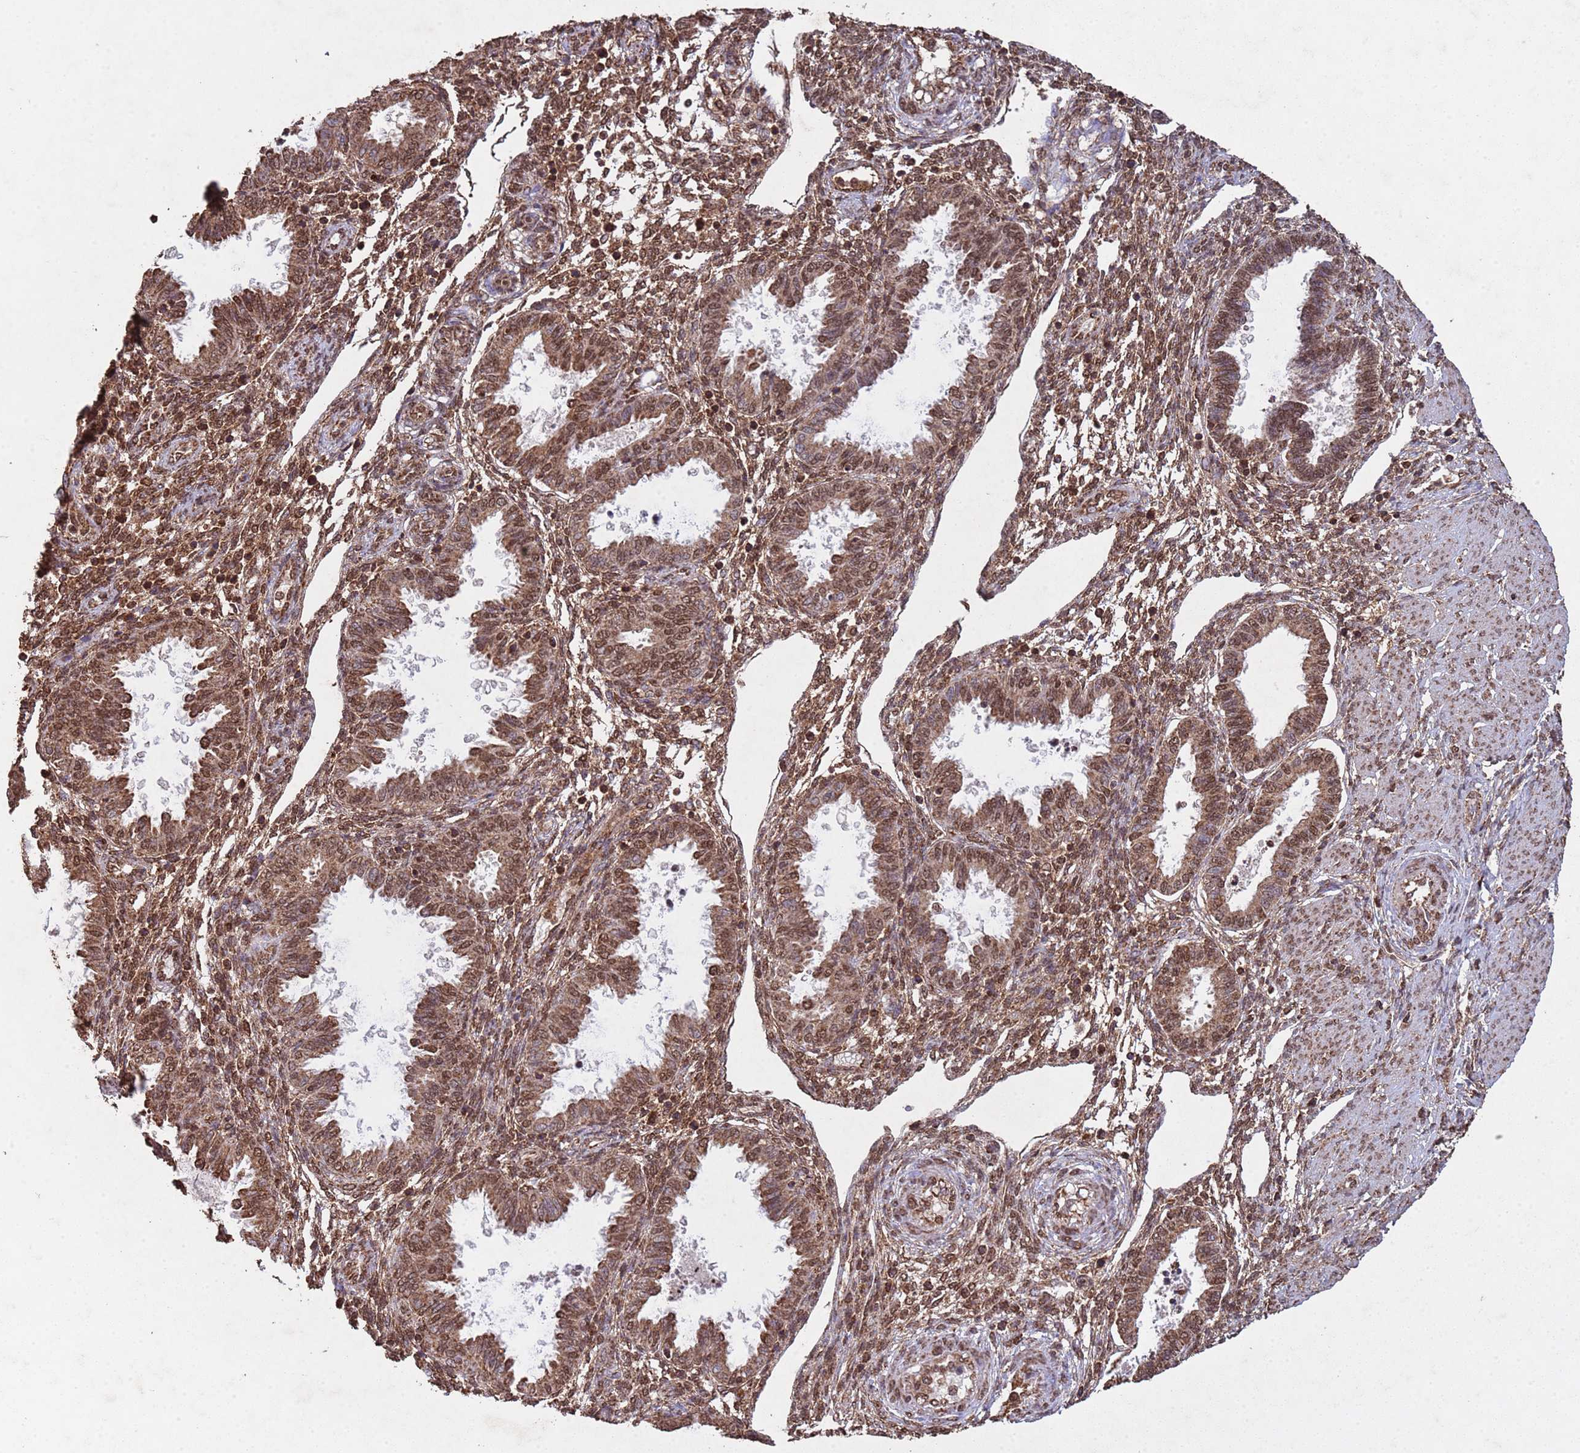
{"staining": {"intensity": "moderate", "quantity": ">75%", "location": "cytoplasmic/membranous,nuclear"}, "tissue": "endometrium", "cell_type": "Cells in endometrial stroma", "image_type": "normal", "snomed": [{"axis": "morphology", "description": "Normal tissue, NOS"}, {"axis": "topography", "description": "Endometrium"}], "caption": "Immunohistochemistry (IHC) of unremarkable endometrium shows medium levels of moderate cytoplasmic/membranous,nuclear positivity in about >75% of cells in endometrial stroma.", "gene": "HDAC10", "patient": {"sex": "female", "age": 33}}